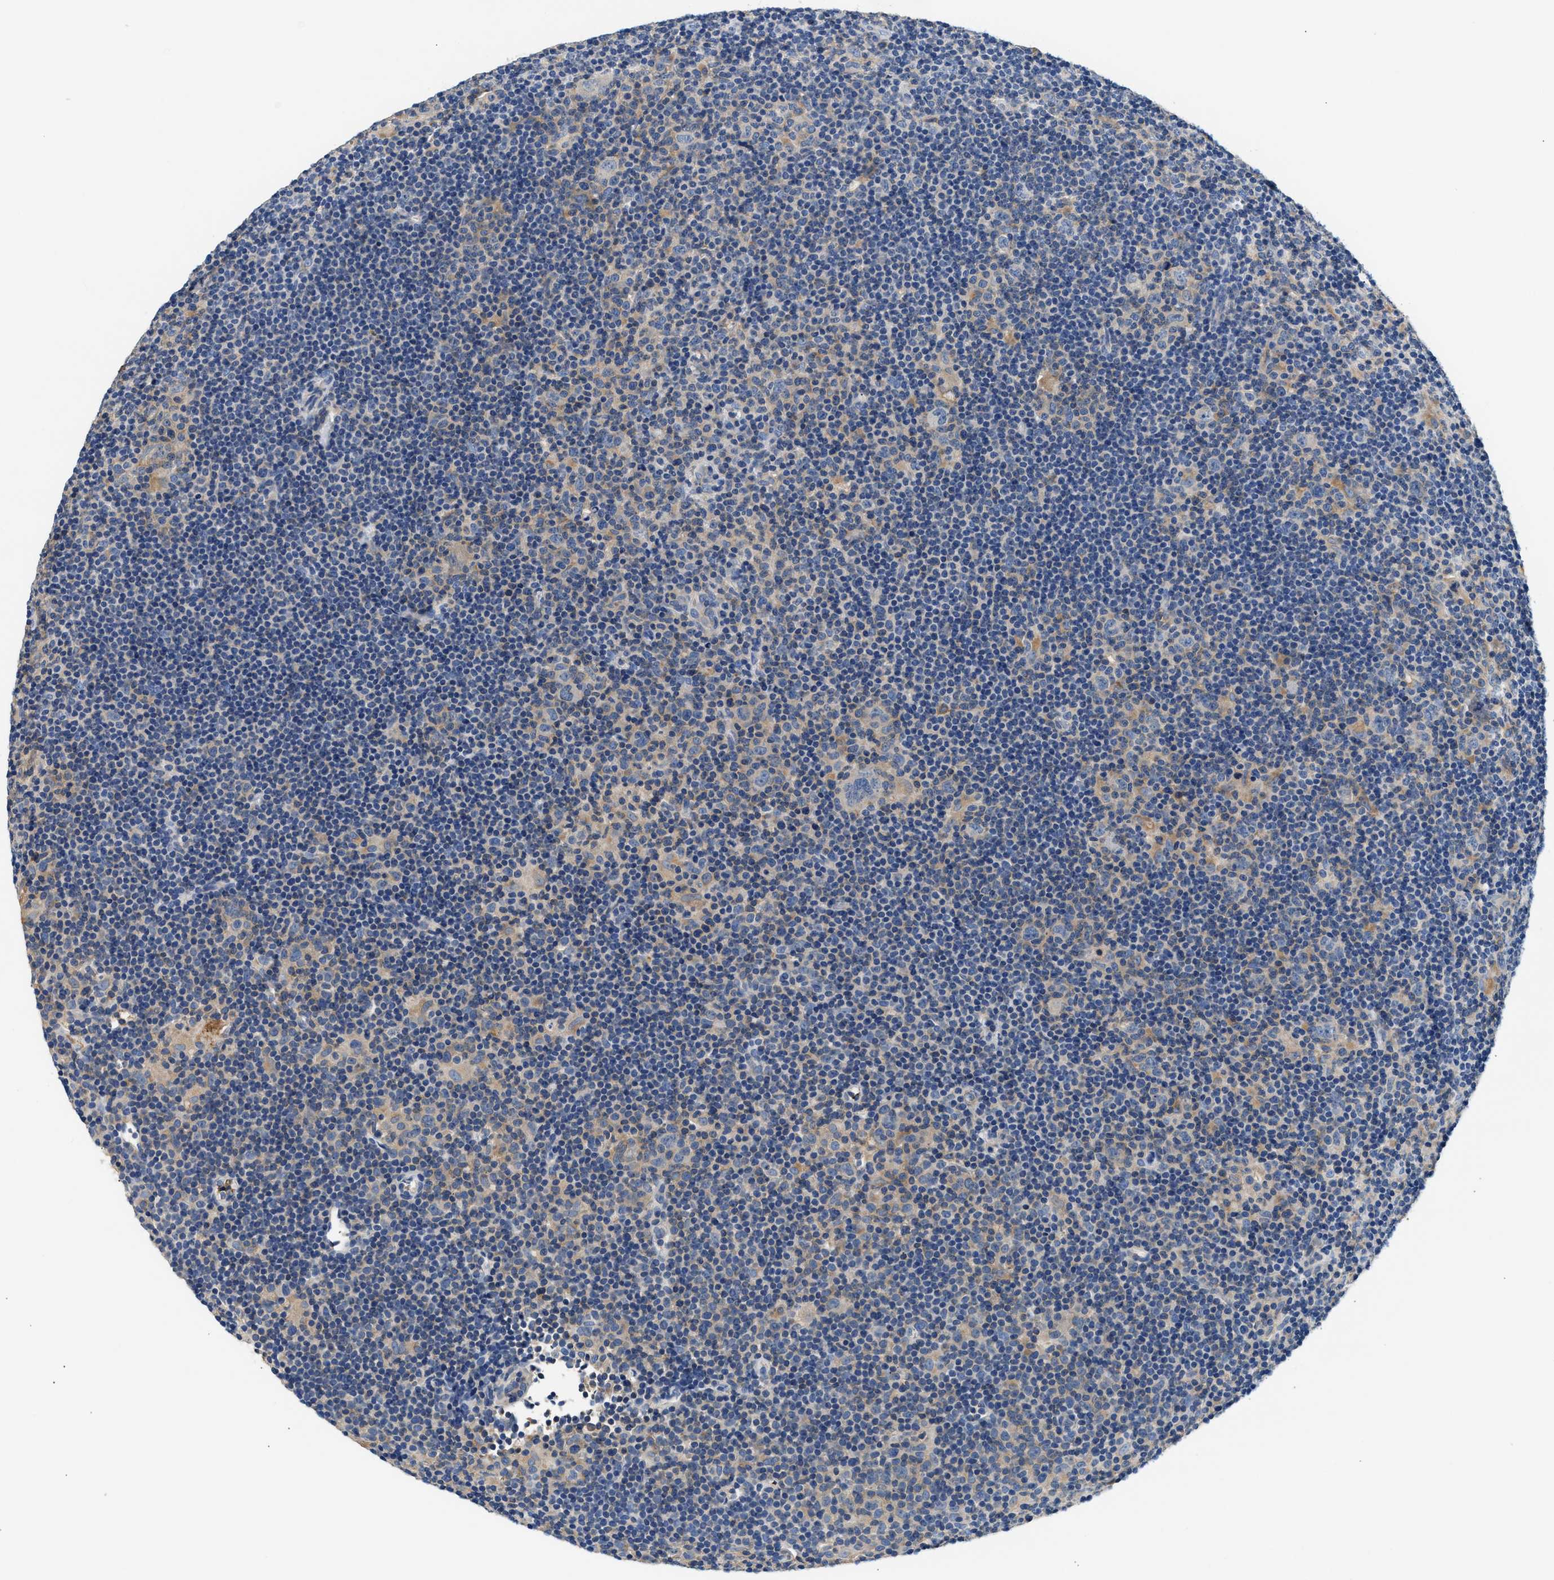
{"staining": {"intensity": "weak", "quantity": "<25%", "location": "cytoplasmic/membranous"}, "tissue": "lymphoma", "cell_type": "Tumor cells", "image_type": "cancer", "snomed": [{"axis": "morphology", "description": "Hodgkin's disease, NOS"}, {"axis": "topography", "description": "Lymph node"}], "caption": "High power microscopy micrograph of an IHC image of lymphoma, revealing no significant positivity in tumor cells.", "gene": "TUT7", "patient": {"sex": "female", "age": 57}}